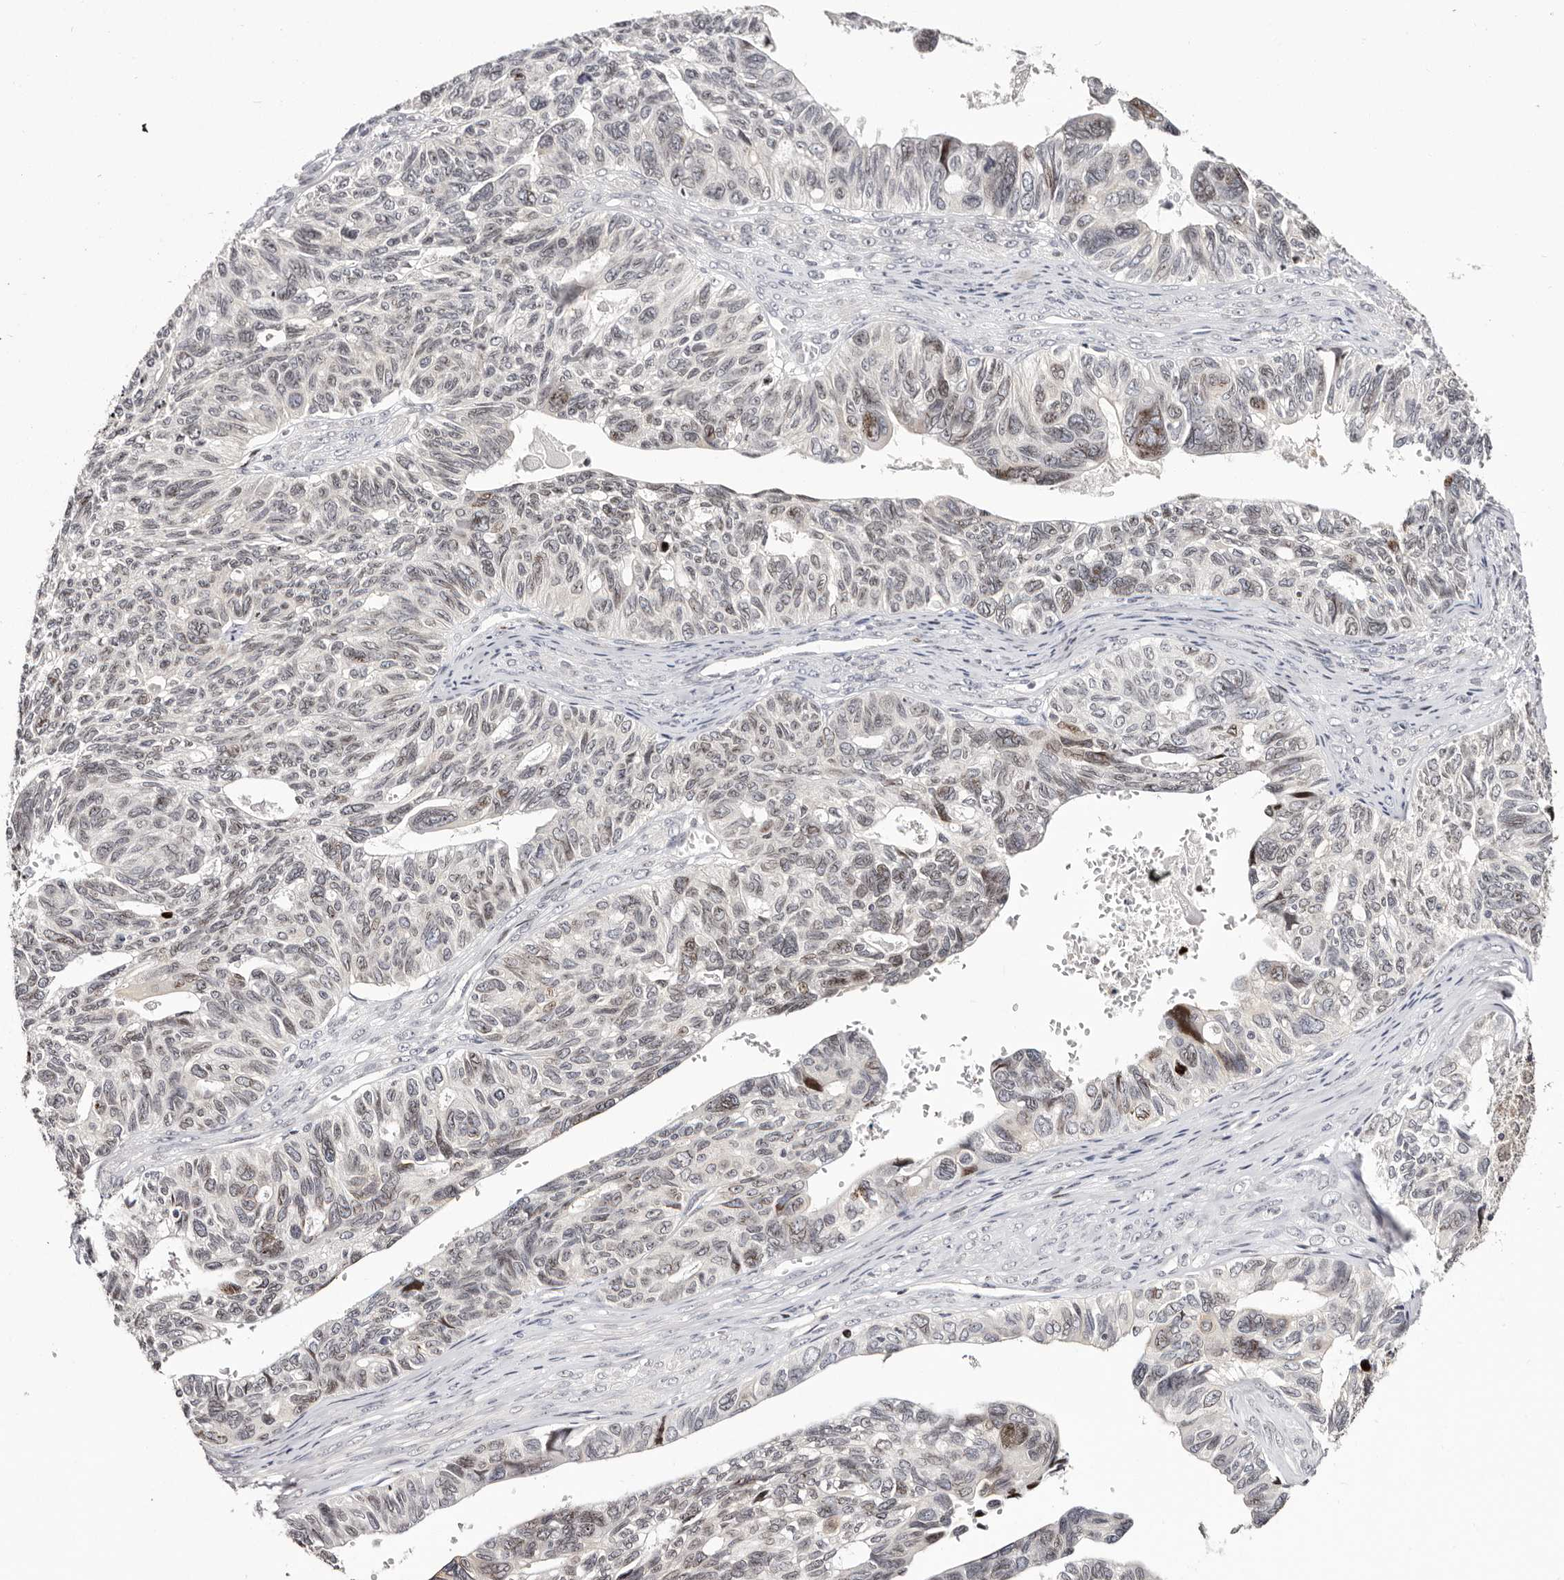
{"staining": {"intensity": "weak", "quantity": "25%-75%", "location": "cytoplasmic/membranous,nuclear"}, "tissue": "ovarian cancer", "cell_type": "Tumor cells", "image_type": "cancer", "snomed": [{"axis": "morphology", "description": "Cystadenocarcinoma, serous, NOS"}, {"axis": "topography", "description": "Ovary"}], "caption": "An image of ovarian cancer stained for a protein demonstrates weak cytoplasmic/membranous and nuclear brown staining in tumor cells.", "gene": "NUP153", "patient": {"sex": "female", "age": 79}}